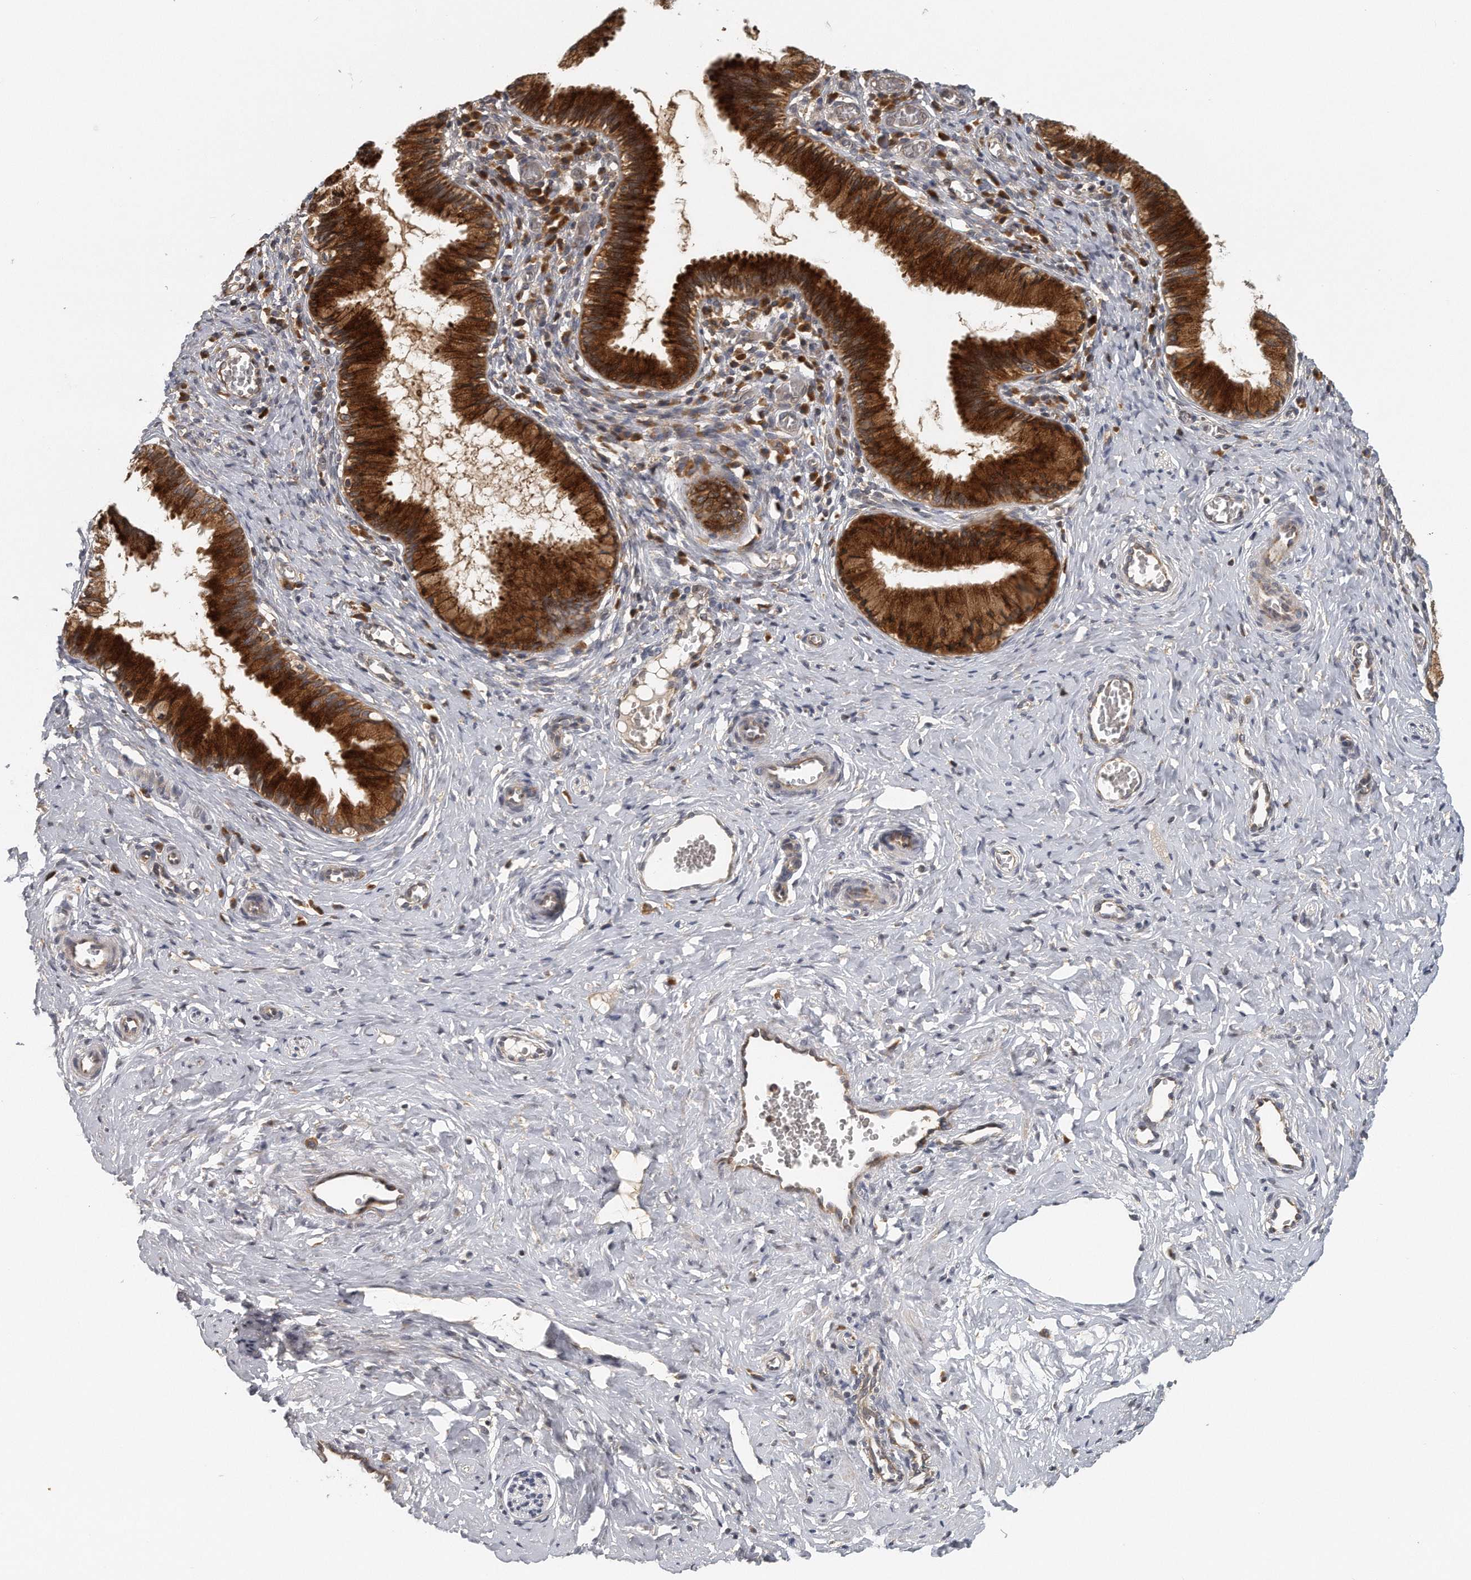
{"staining": {"intensity": "strong", "quantity": ">75%", "location": "cytoplasmic/membranous"}, "tissue": "cervix", "cell_type": "Glandular cells", "image_type": "normal", "snomed": [{"axis": "morphology", "description": "Normal tissue, NOS"}, {"axis": "topography", "description": "Cervix"}], "caption": "This micrograph shows IHC staining of benign human cervix, with high strong cytoplasmic/membranous expression in about >75% of glandular cells.", "gene": "EIF3I", "patient": {"sex": "female", "age": 27}}